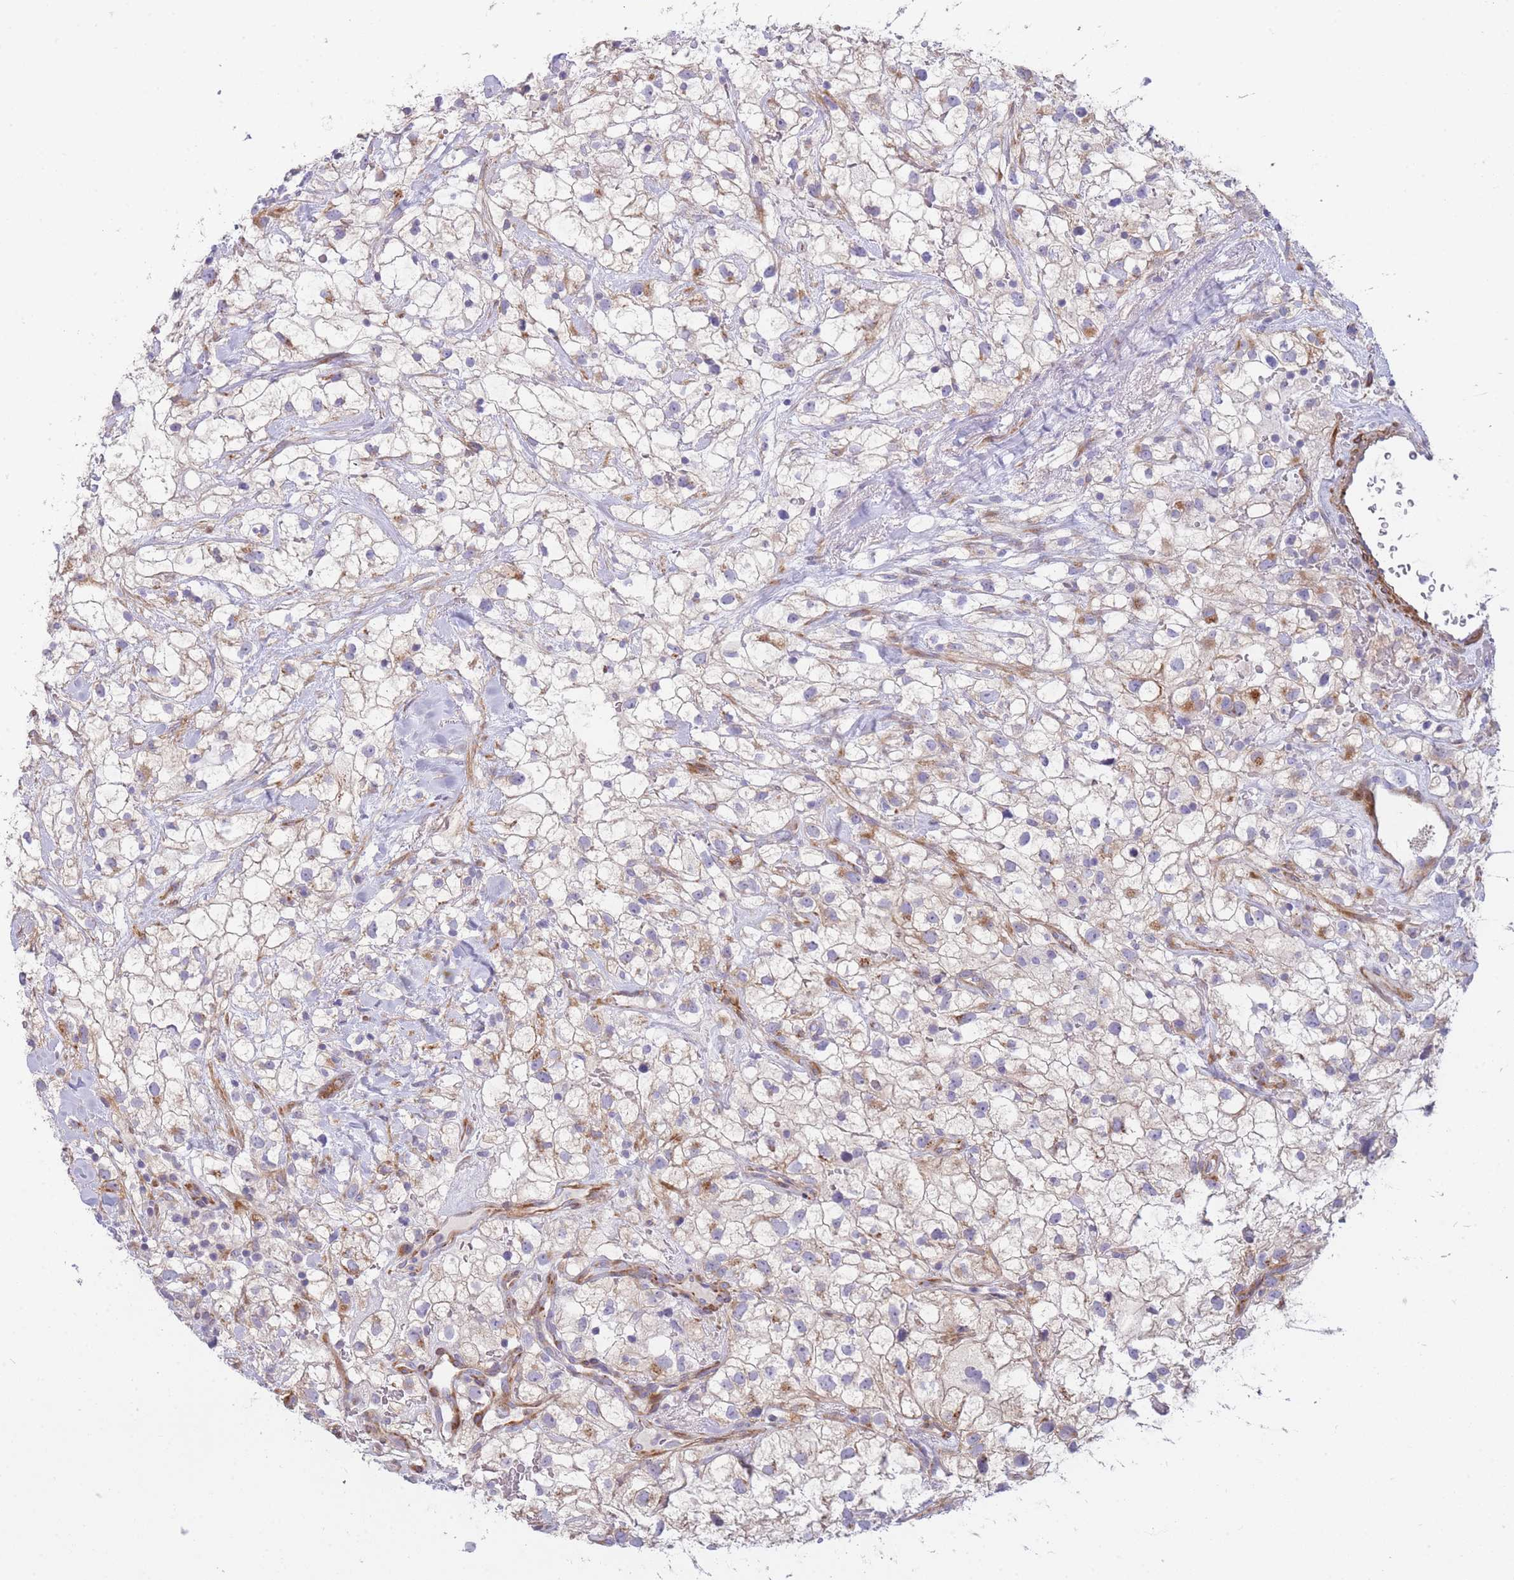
{"staining": {"intensity": "moderate", "quantity": "<25%", "location": "cytoplasmic/membranous"}, "tissue": "renal cancer", "cell_type": "Tumor cells", "image_type": "cancer", "snomed": [{"axis": "morphology", "description": "Adenocarcinoma, NOS"}, {"axis": "topography", "description": "Kidney"}], "caption": "IHC (DAB) staining of human renal cancer (adenocarcinoma) displays moderate cytoplasmic/membranous protein staining in about <25% of tumor cells.", "gene": "ATP5MC2", "patient": {"sex": "male", "age": 59}}